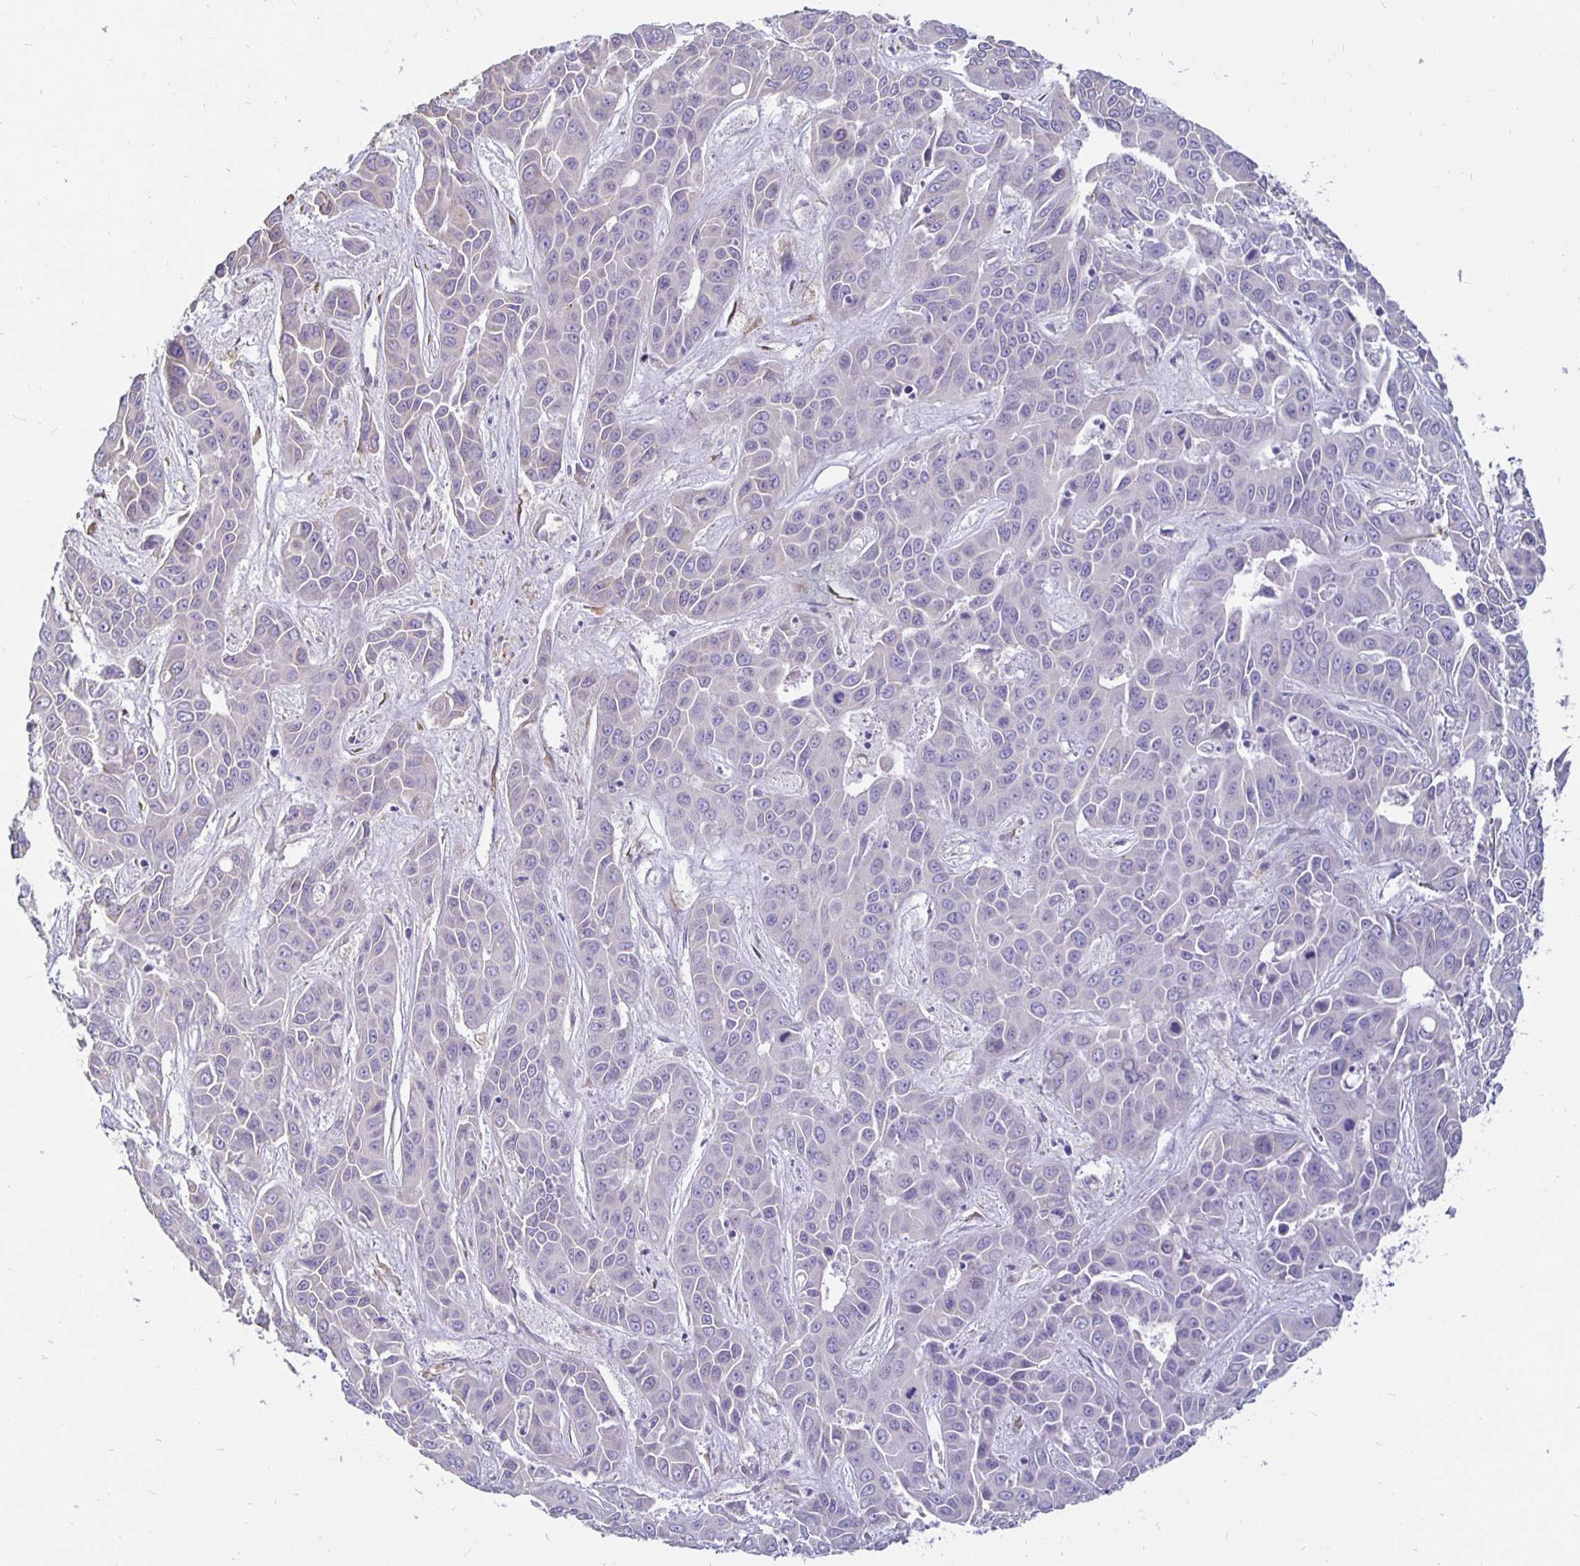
{"staining": {"intensity": "negative", "quantity": "none", "location": "none"}, "tissue": "liver cancer", "cell_type": "Tumor cells", "image_type": "cancer", "snomed": [{"axis": "morphology", "description": "Cholangiocarcinoma"}, {"axis": "topography", "description": "Liver"}], "caption": "DAB immunohistochemical staining of human liver cholangiocarcinoma exhibits no significant expression in tumor cells.", "gene": "DNAI2", "patient": {"sex": "female", "age": 52}}